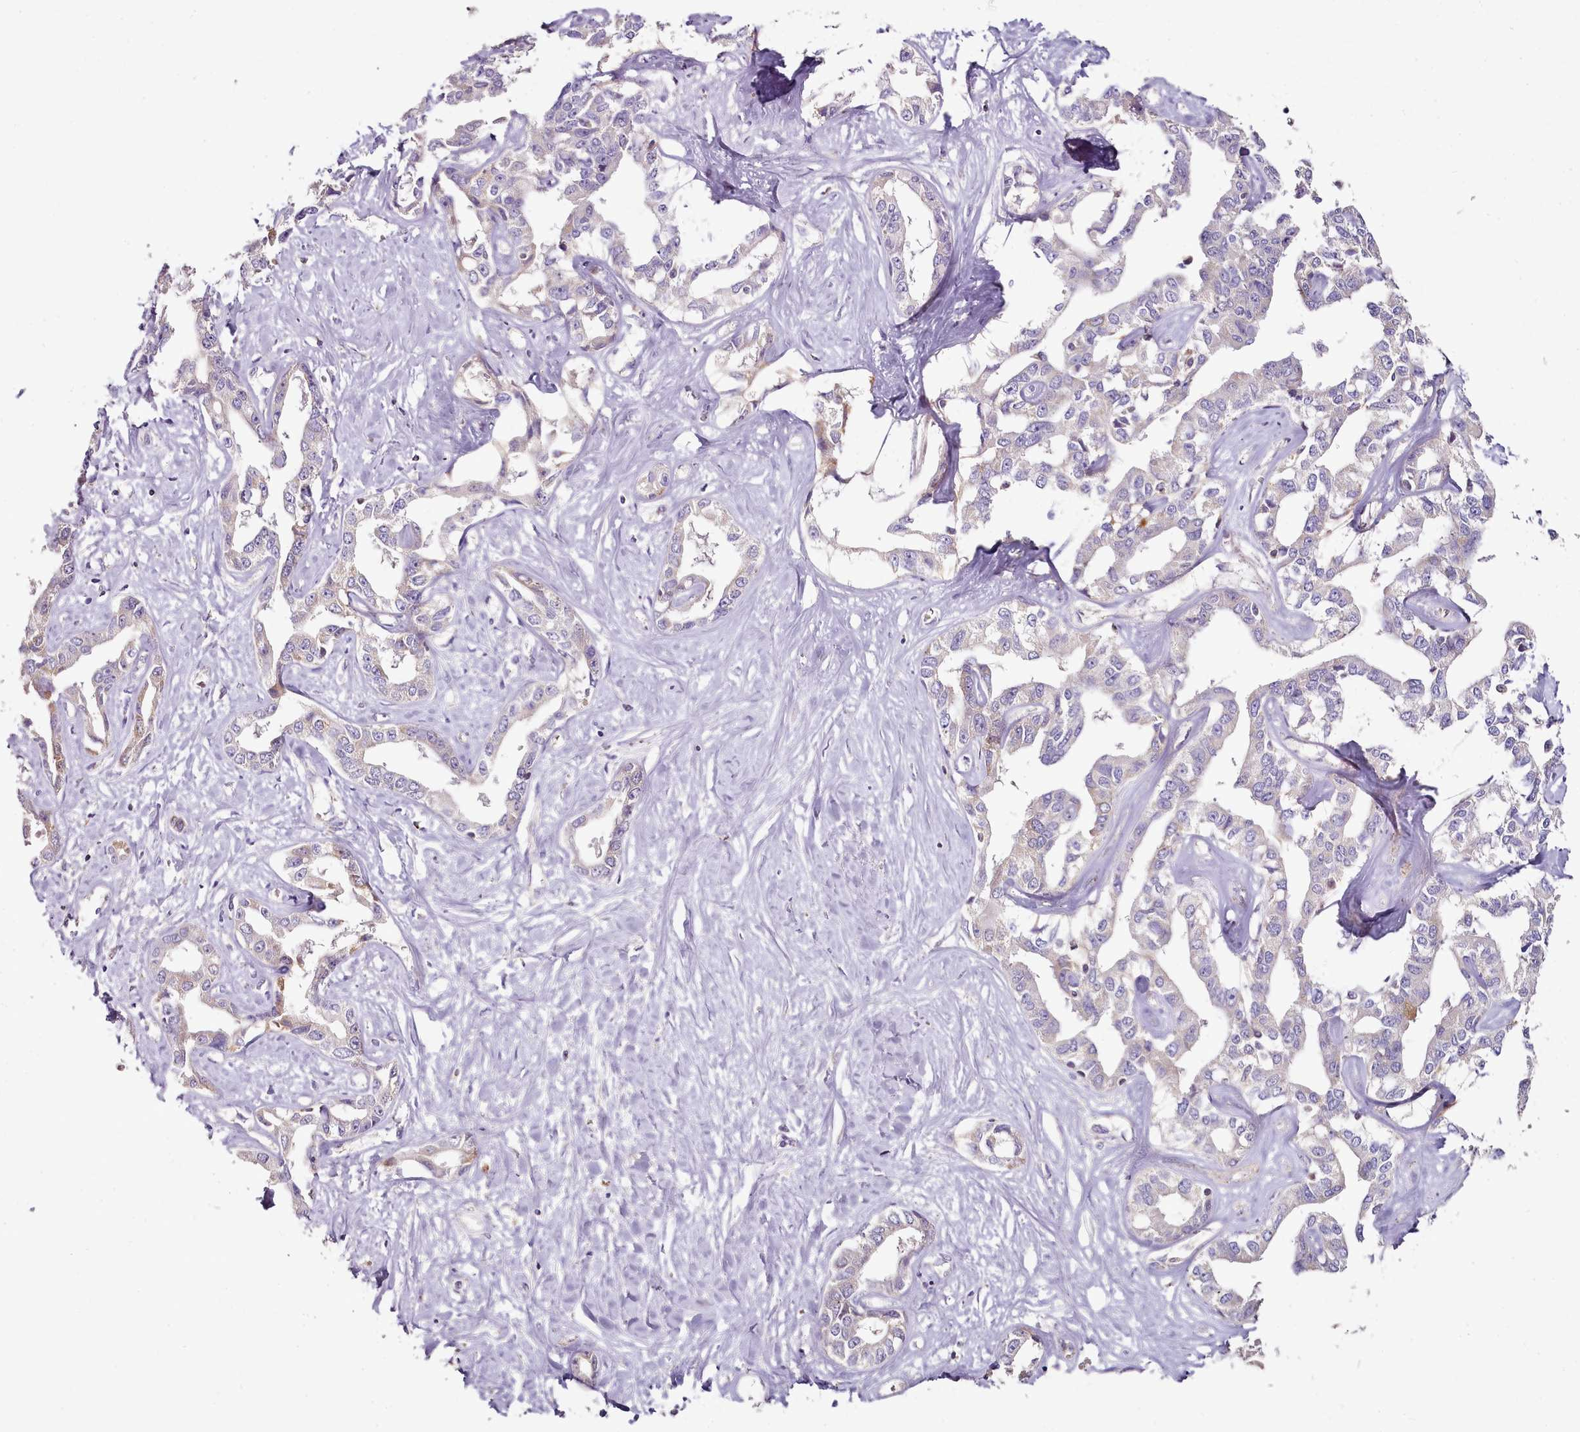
{"staining": {"intensity": "negative", "quantity": "none", "location": "none"}, "tissue": "liver cancer", "cell_type": "Tumor cells", "image_type": "cancer", "snomed": [{"axis": "morphology", "description": "Cholangiocarcinoma"}, {"axis": "topography", "description": "Liver"}], "caption": "The photomicrograph displays no significant expression in tumor cells of liver cancer (cholangiocarcinoma).", "gene": "ACSS1", "patient": {"sex": "male", "age": 59}}